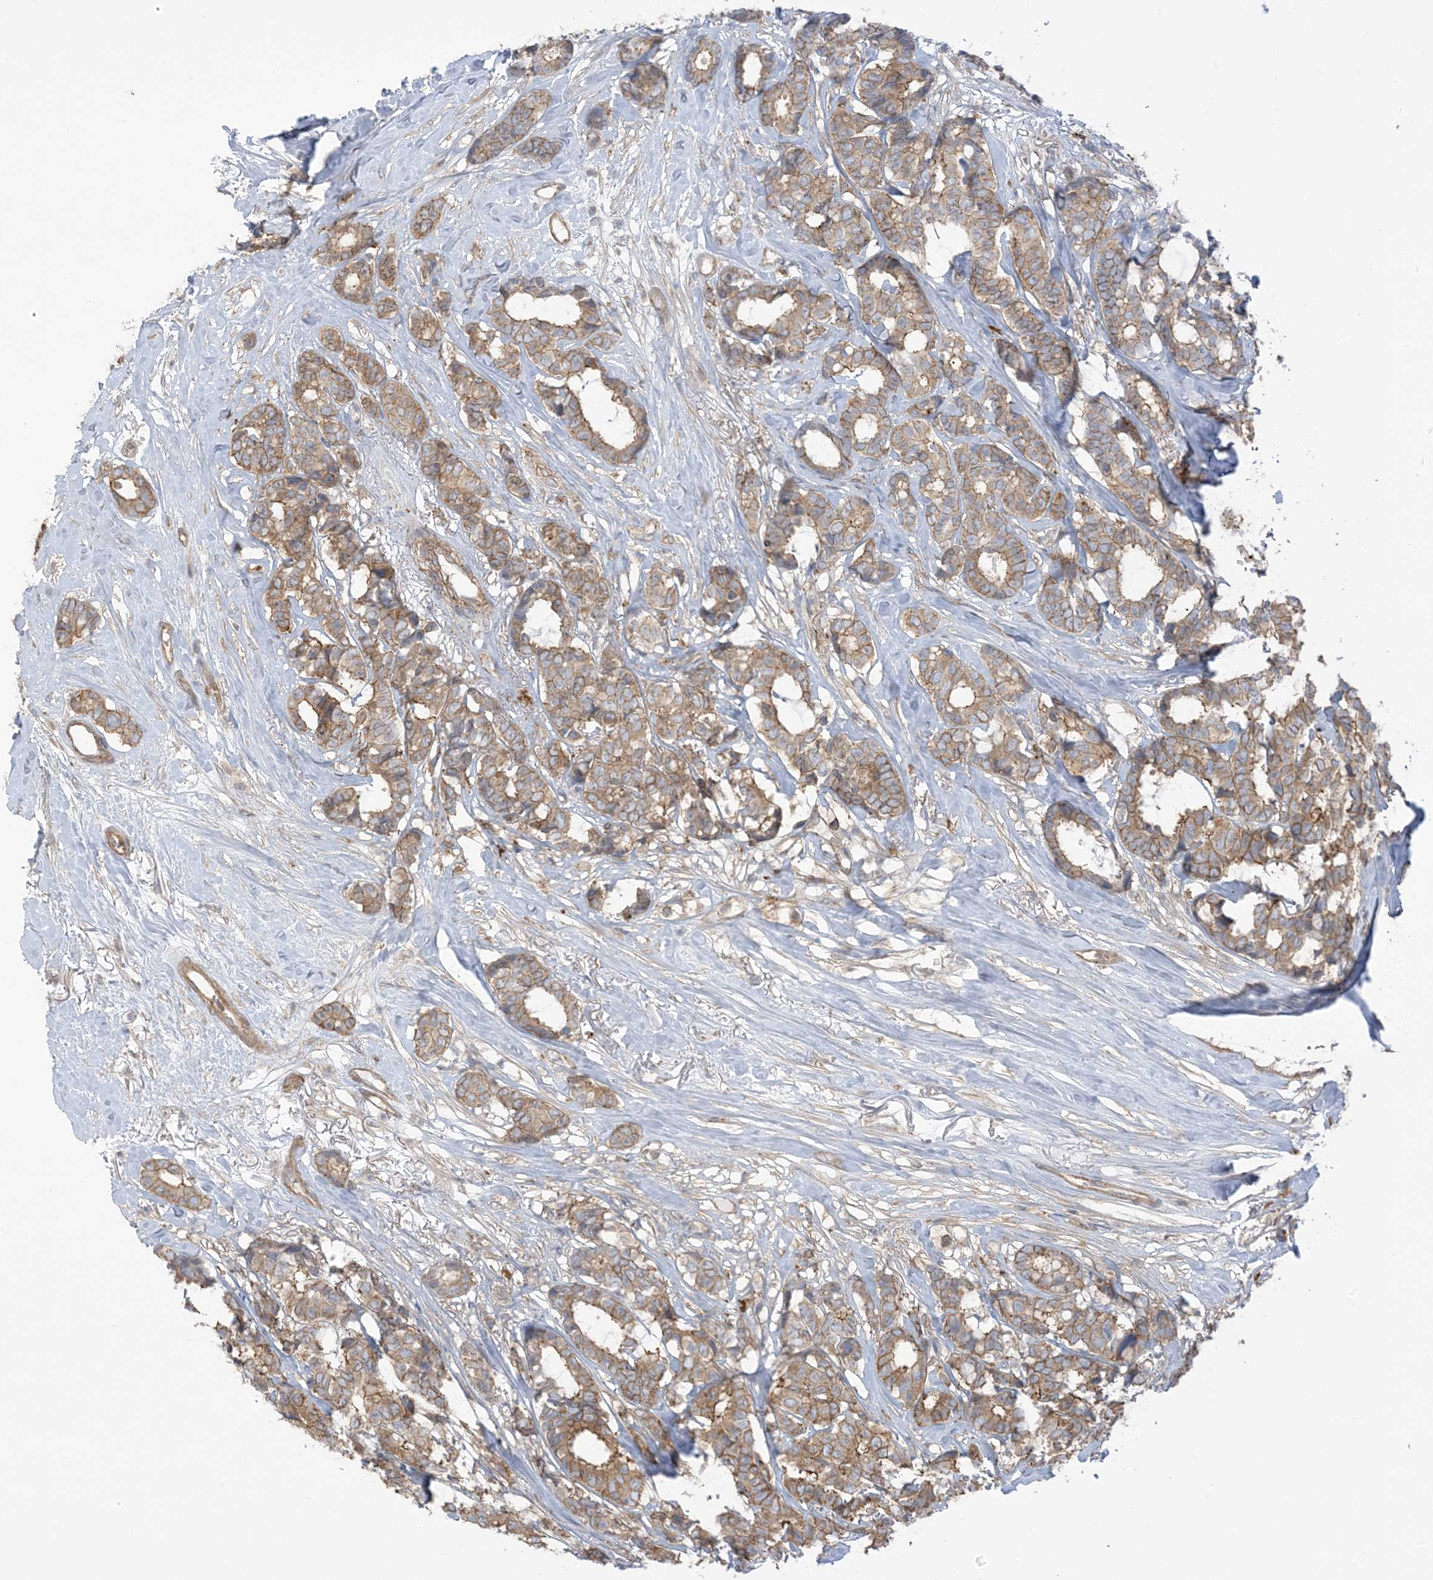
{"staining": {"intensity": "moderate", "quantity": ">75%", "location": "cytoplasmic/membranous"}, "tissue": "breast cancer", "cell_type": "Tumor cells", "image_type": "cancer", "snomed": [{"axis": "morphology", "description": "Duct carcinoma"}, {"axis": "topography", "description": "Breast"}], "caption": "Breast cancer stained with immunohistochemistry (IHC) shows moderate cytoplasmic/membranous positivity in about >75% of tumor cells.", "gene": "ICMT", "patient": {"sex": "female", "age": 87}}